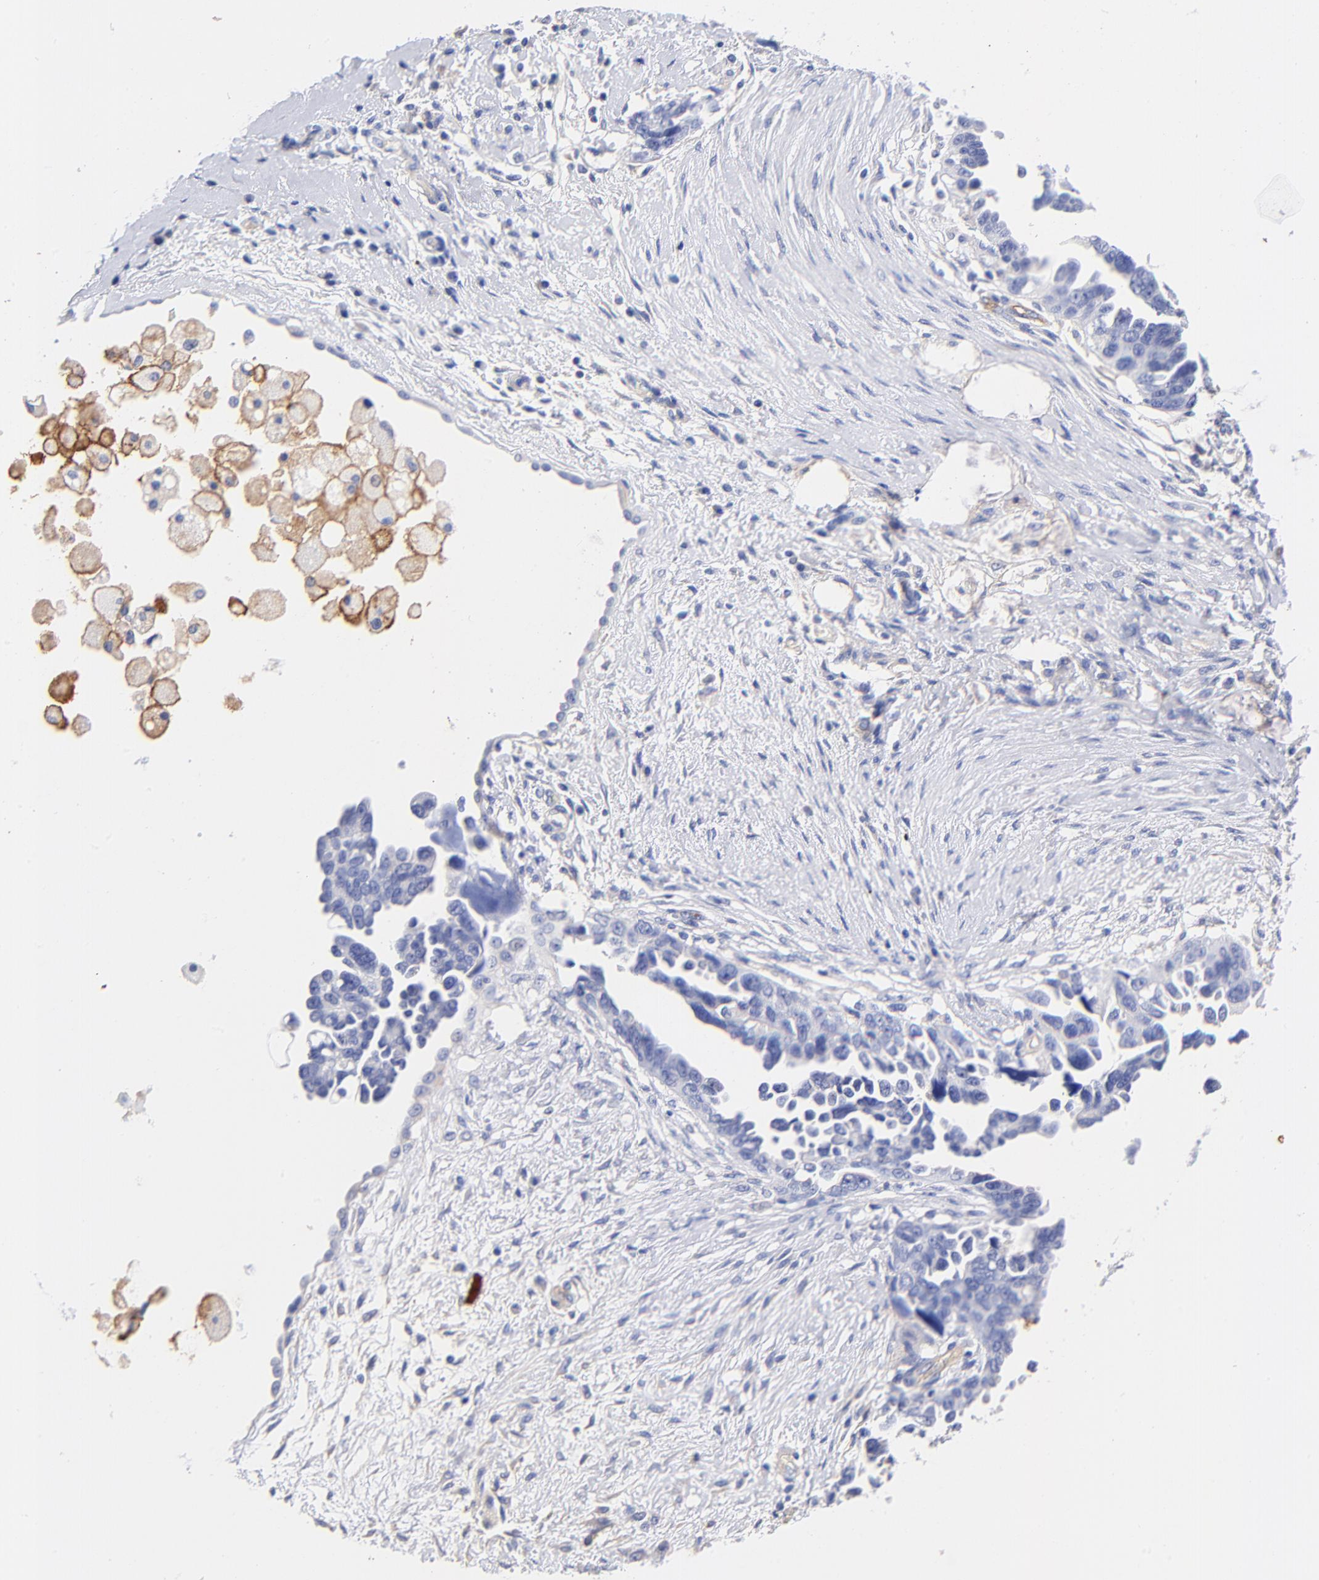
{"staining": {"intensity": "negative", "quantity": "none", "location": "none"}, "tissue": "ovarian cancer", "cell_type": "Tumor cells", "image_type": "cancer", "snomed": [{"axis": "morphology", "description": "Cystadenocarcinoma, serous, NOS"}, {"axis": "topography", "description": "Ovary"}], "caption": "High power microscopy micrograph of an immunohistochemistry (IHC) micrograph of serous cystadenocarcinoma (ovarian), revealing no significant expression in tumor cells. Nuclei are stained in blue.", "gene": "SLC44A2", "patient": {"sex": "female", "age": 63}}